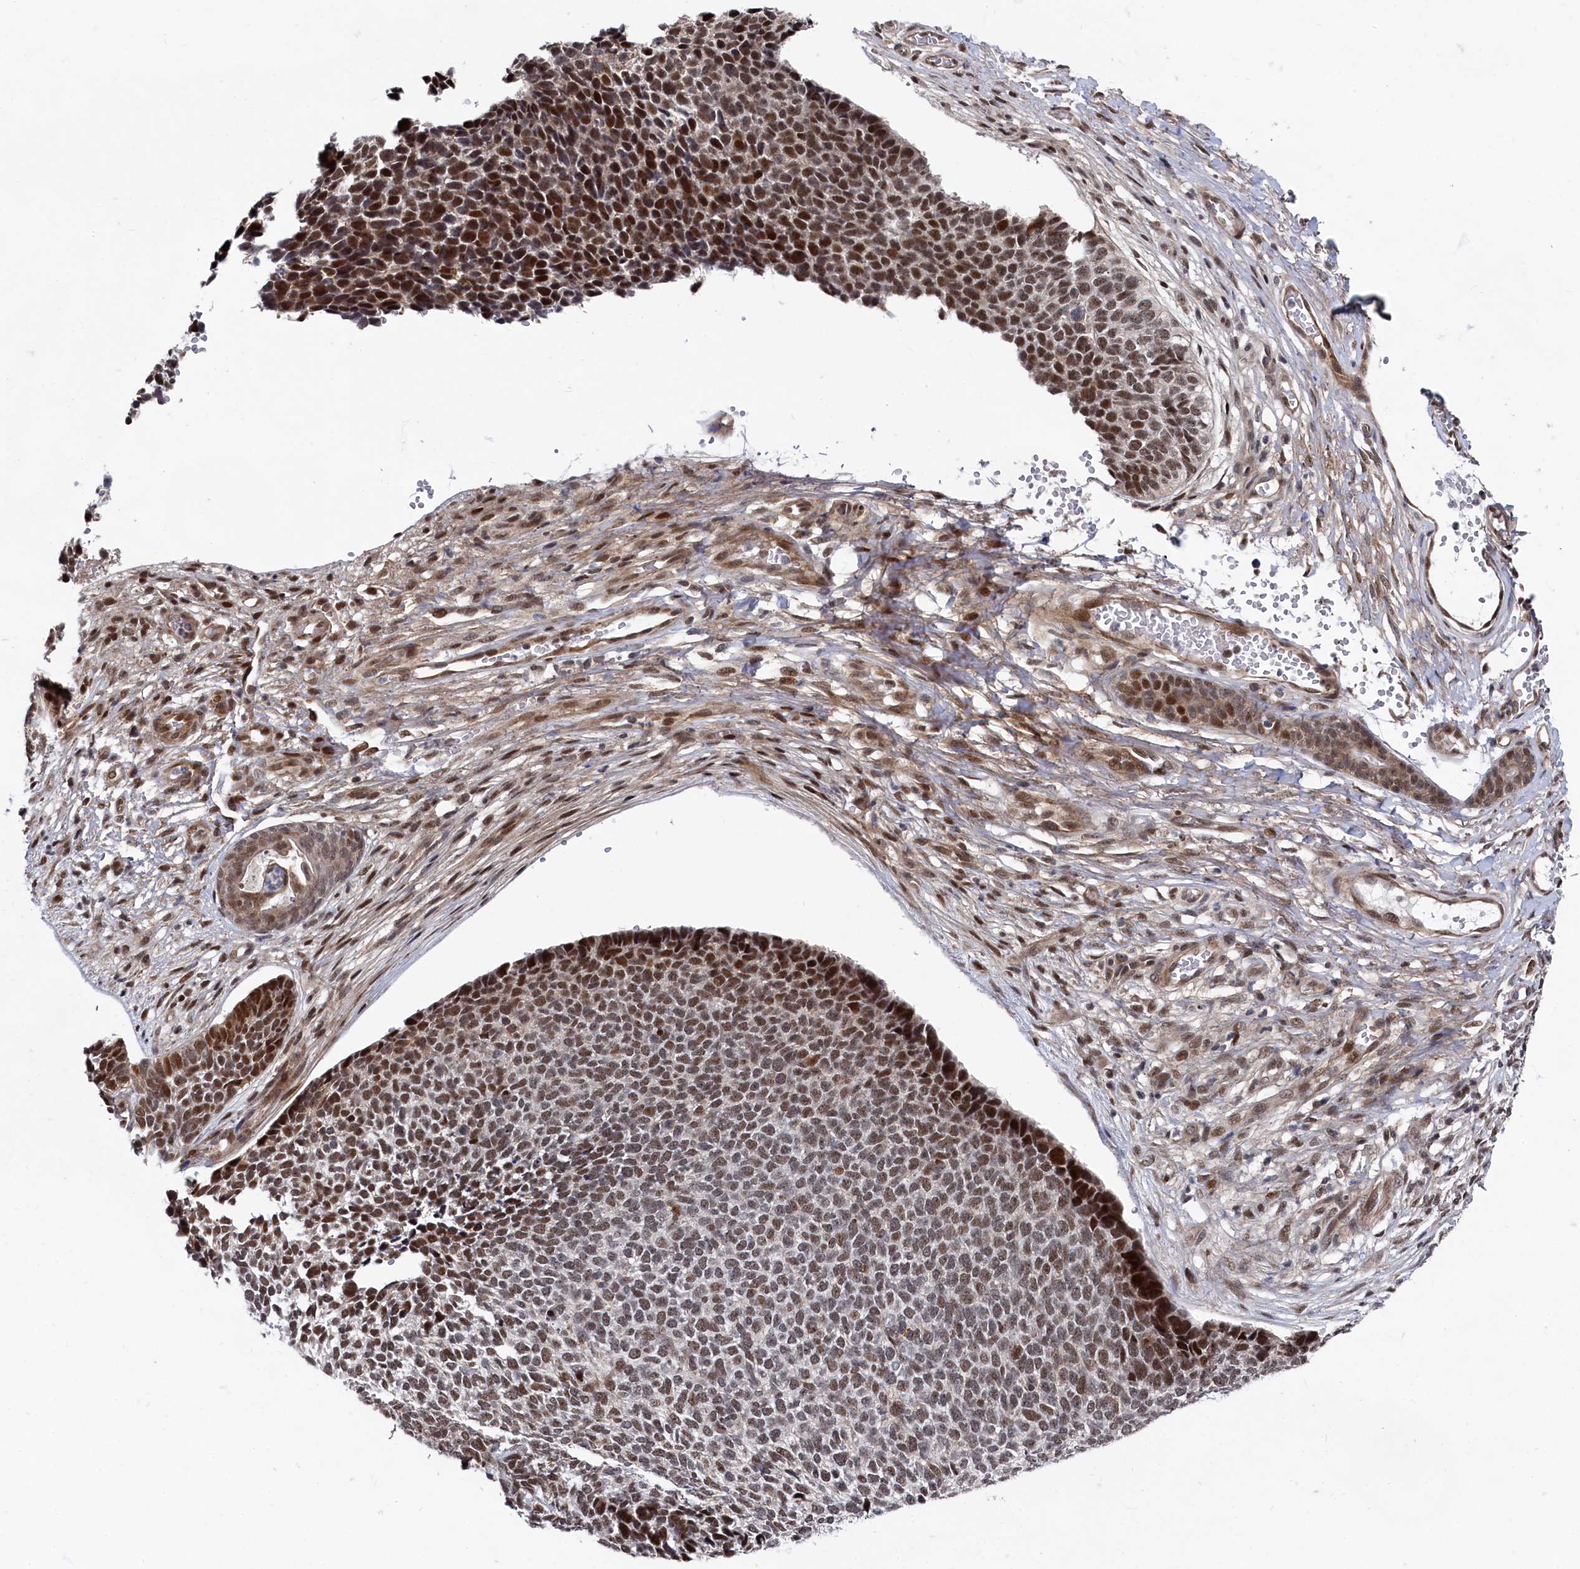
{"staining": {"intensity": "strong", "quantity": "25%-75%", "location": "nuclear"}, "tissue": "skin cancer", "cell_type": "Tumor cells", "image_type": "cancer", "snomed": [{"axis": "morphology", "description": "Basal cell carcinoma"}, {"axis": "topography", "description": "Skin"}], "caption": "This photomicrograph displays immunohistochemistry staining of skin basal cell carcinoma, with high strong nuclear staining in approximately 25%-75% of tumor cells.", "gene": "BUB3", "patient": {"sex": "female", "age": 84}}